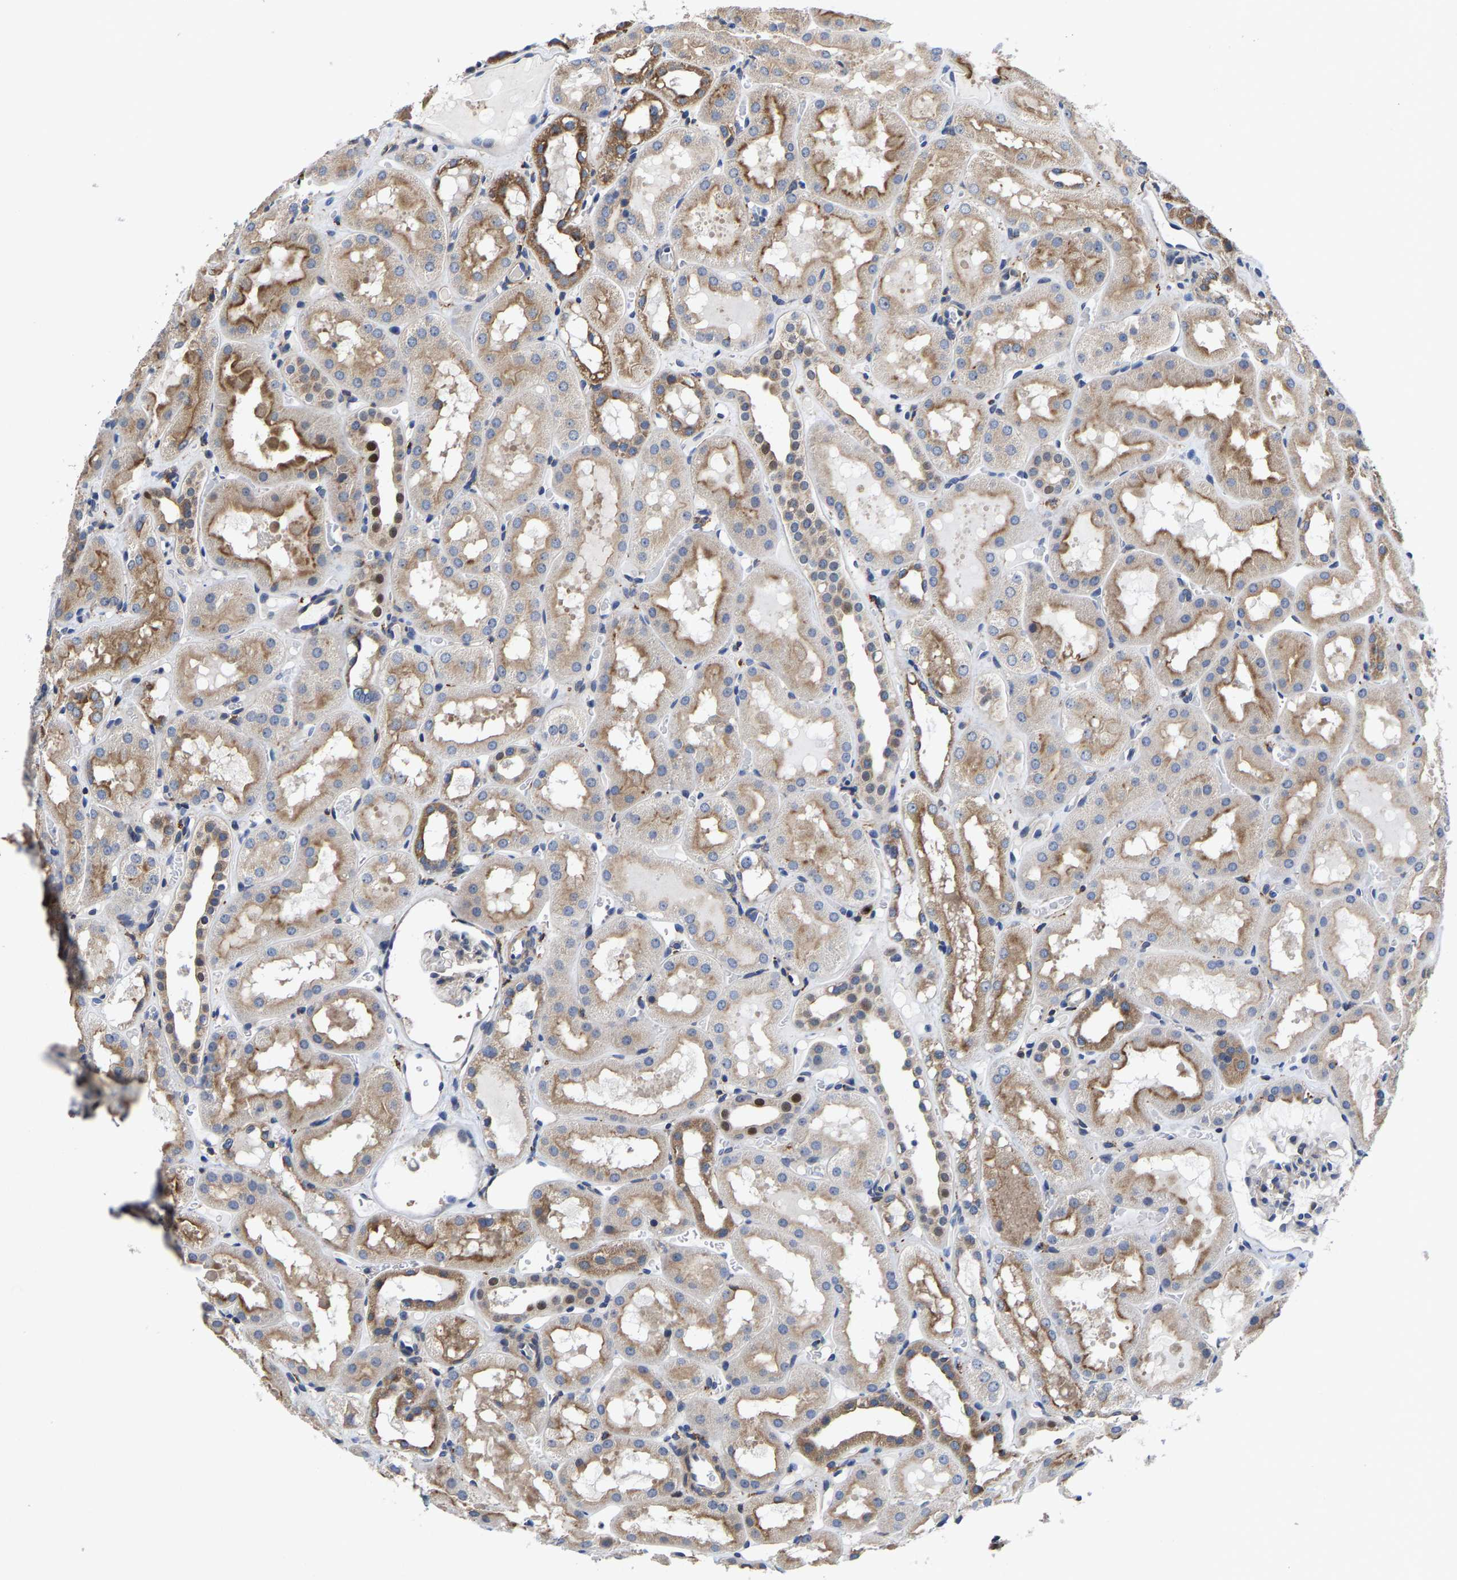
{"staining": {"intensity": "weak", "quantity": "<25%", "location": "cytoplasmic/membranous"}, "tissue": "kidney", "cell_type": "Cells in glomeruli", "image_type": "normal", "snomed": [{"axis": "morphology", "description": "Normal tissue, NOS"}, {"axis": "topography", "description": "Kidney"}, {"axis": "topography", "description": "Urinary bladder"}], "caption": "The image exhibits no significant staining in cells in glomeruli of kidney.", "gene": "PFKFB3", "patient": {"sex": "male", "age": 16}}